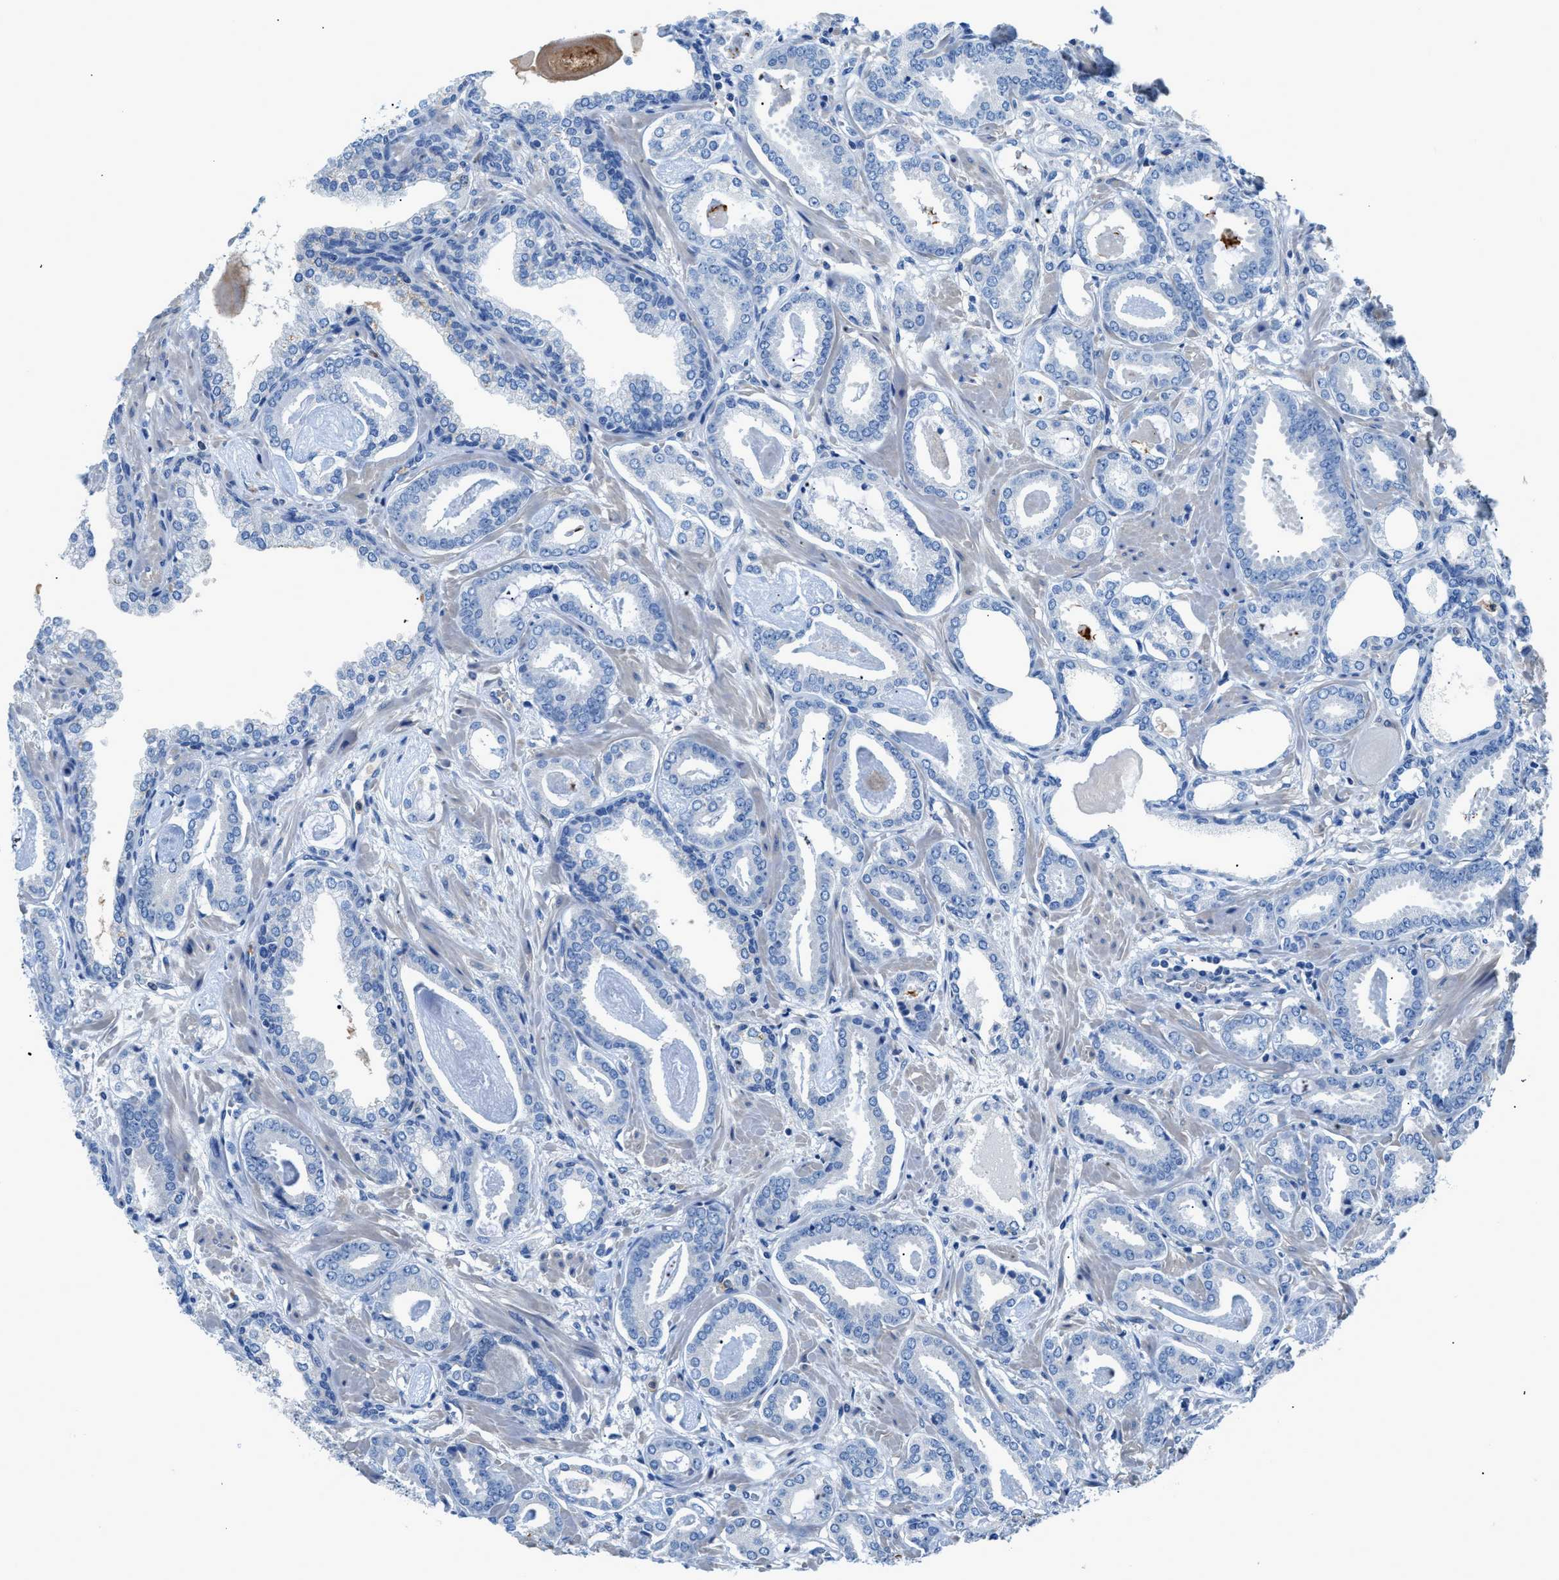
{"staining": {"intensity": "negative", "quantity": "none", "location": "none"}, "tissue": "prostate cancer", "cell_type": "Tumor cells", "image_type": "cancer", "snomed": [{"axis": "morphology", "description": "Adenocarcinoma, Low grade"}, {"axis": "topography", "description": "Prostate"}], "caption": "Low-grade adenocarcinoma (prostate) stained for a protein using immunohistochemistry (IHC) shows no expression tumor cells.", "gene": "ITPR1", "patient": {"sex": "male", "age": 53}}